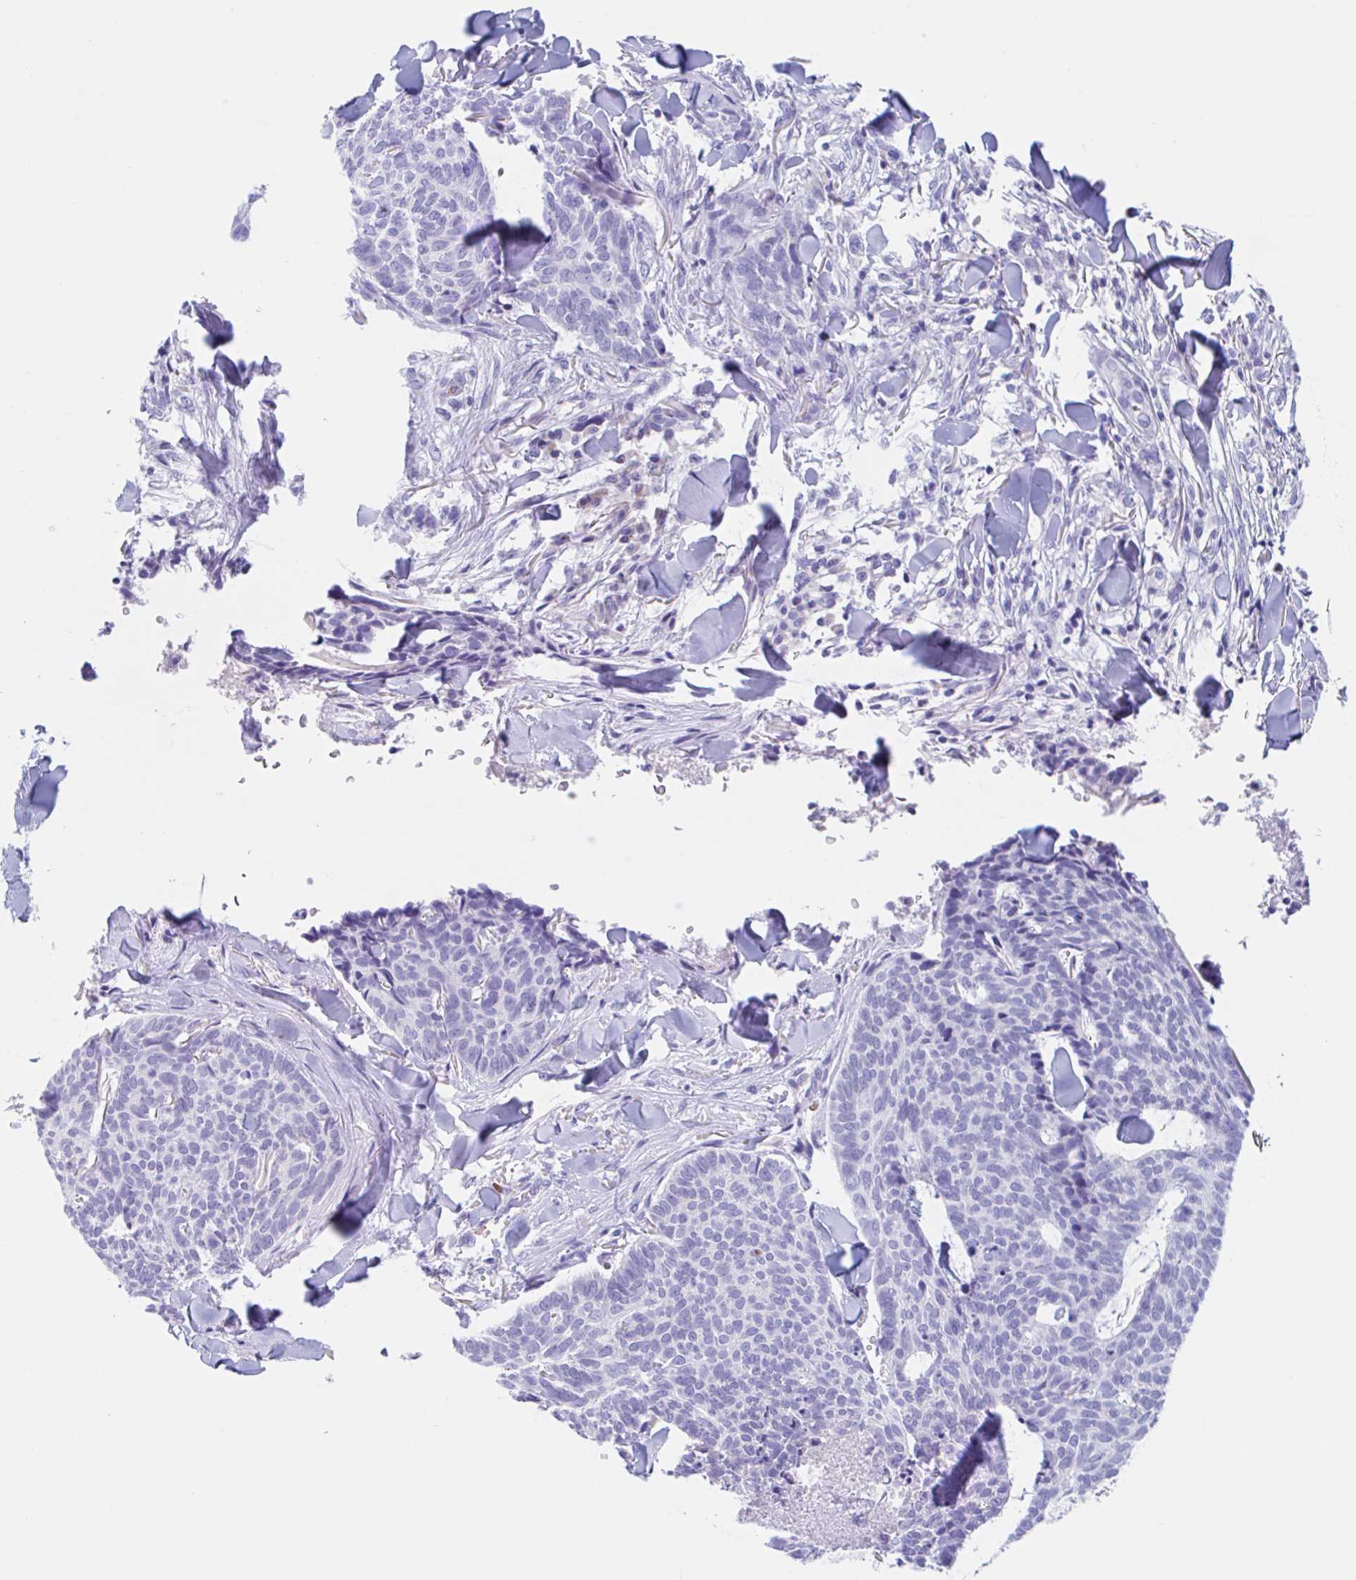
{"staining": {"intensity": "negative", "quantity": "none", "location": "none"}, "tissue": "skin cancer", "cell_type": "Tumor cells", "image_type": "cancer", "snomed": [{"axis": "morphology", "description": "Normal tissue, NOS"}, {"axis": "morphology", "description": "Basal cell carcinoma"}, {"axis": "topography", "description": "Skin"}], "caption": "DAB immunohistochemical staining of basal cell carcinoma (skin) exhibits no significant staining in tumor cells.", "gene": "ANKRD9", "patient": {"sex": "male", "age": 50}}